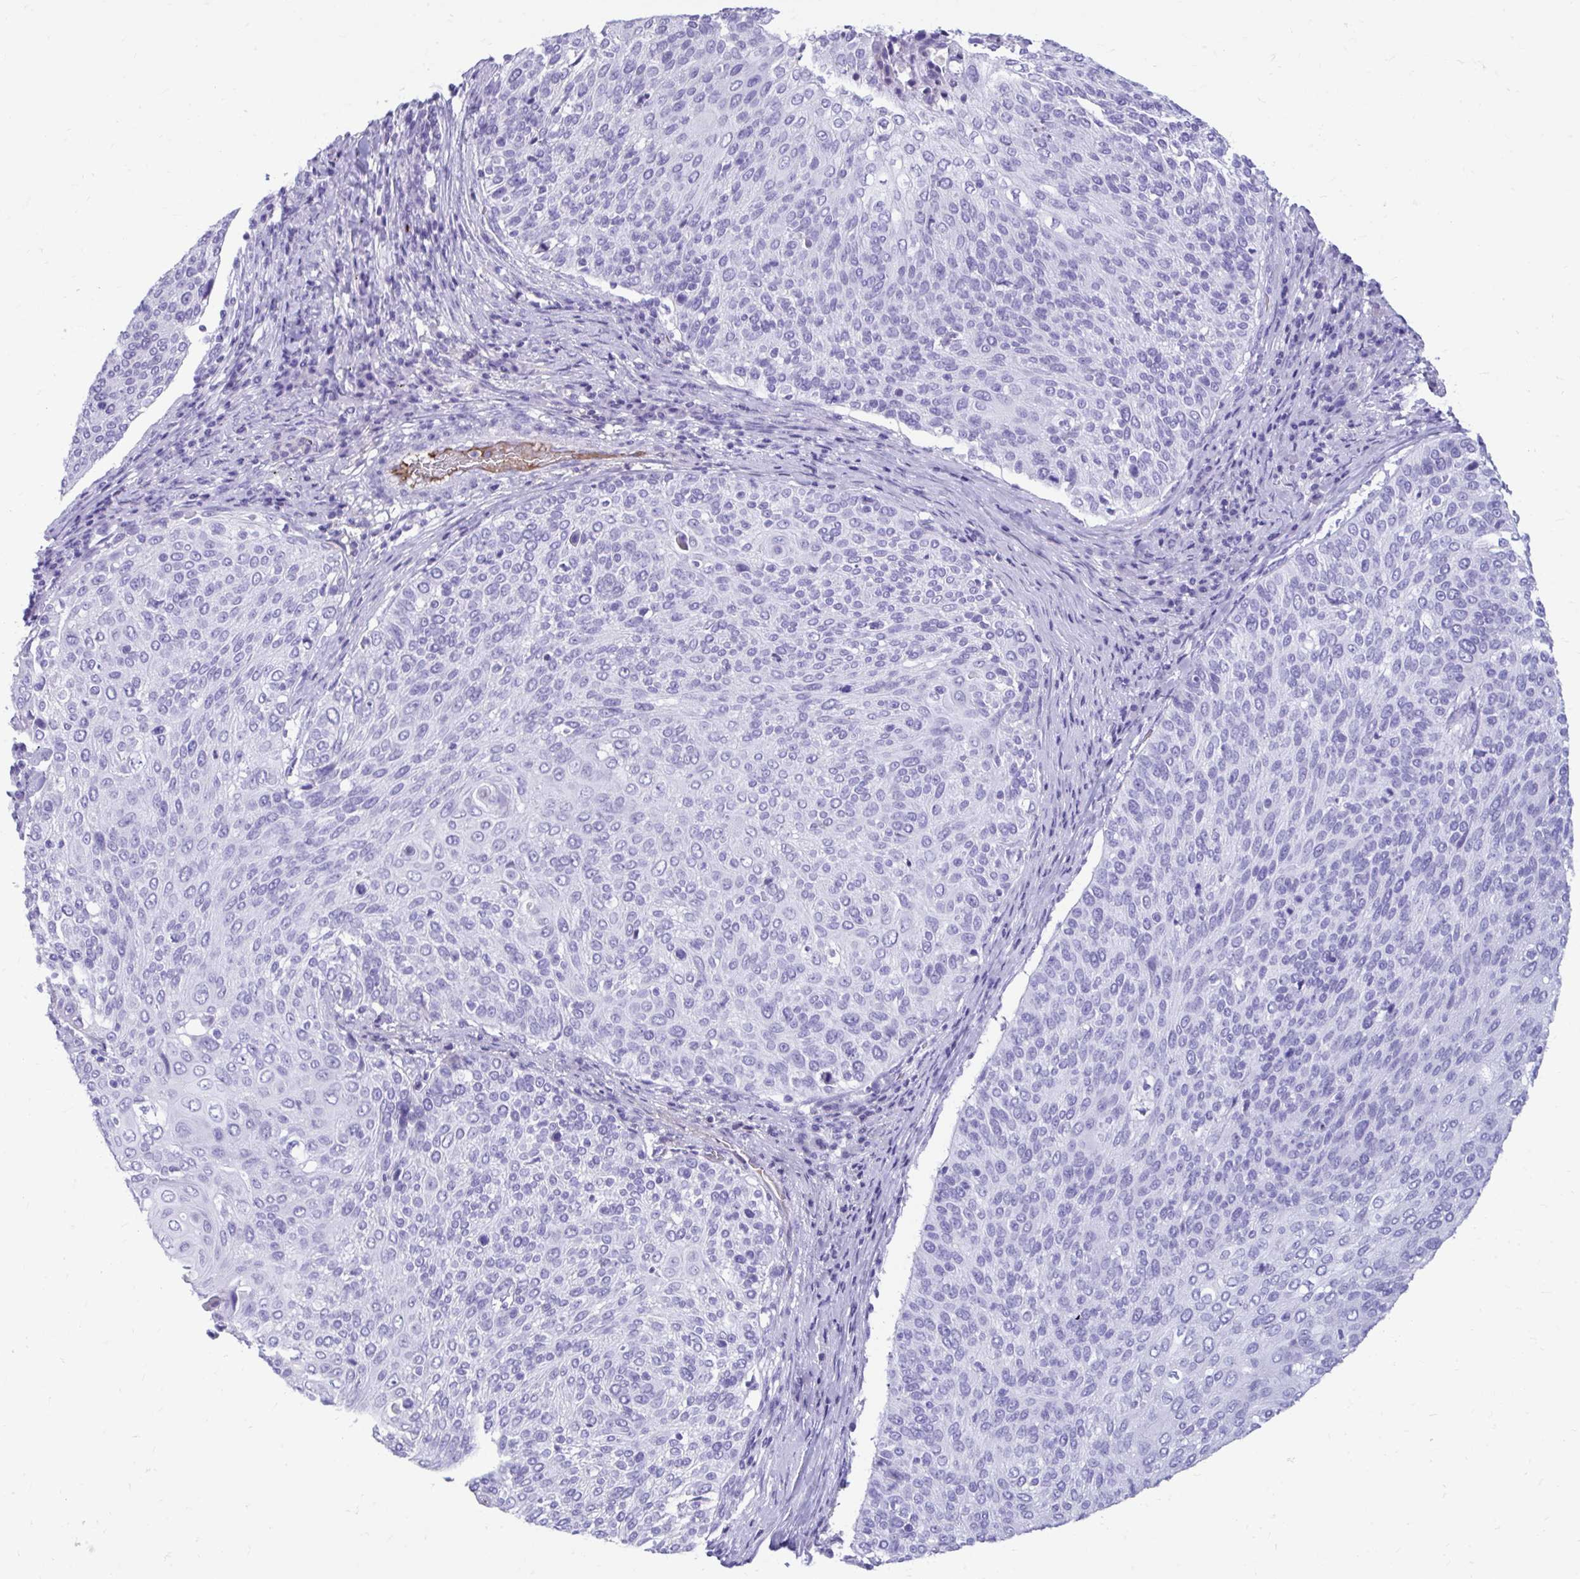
{"staining": {"intensity": "negative", "quantity": "none", "location": "none"}, "tissue": "cervical cancer", "cell_type": "Tumor cells", "image_type": "cancer", "snomed": [{"axis": "morphology", "description": "Squamous cell carcinoma, NOS"}, {"axis": "topography", "description": "Cervix"}], "caption": "An image of human cervical cancer is negative for staining in tumor cells.", "gene": "SMIM9", "patient": {"sex": "female", "age": 31}}